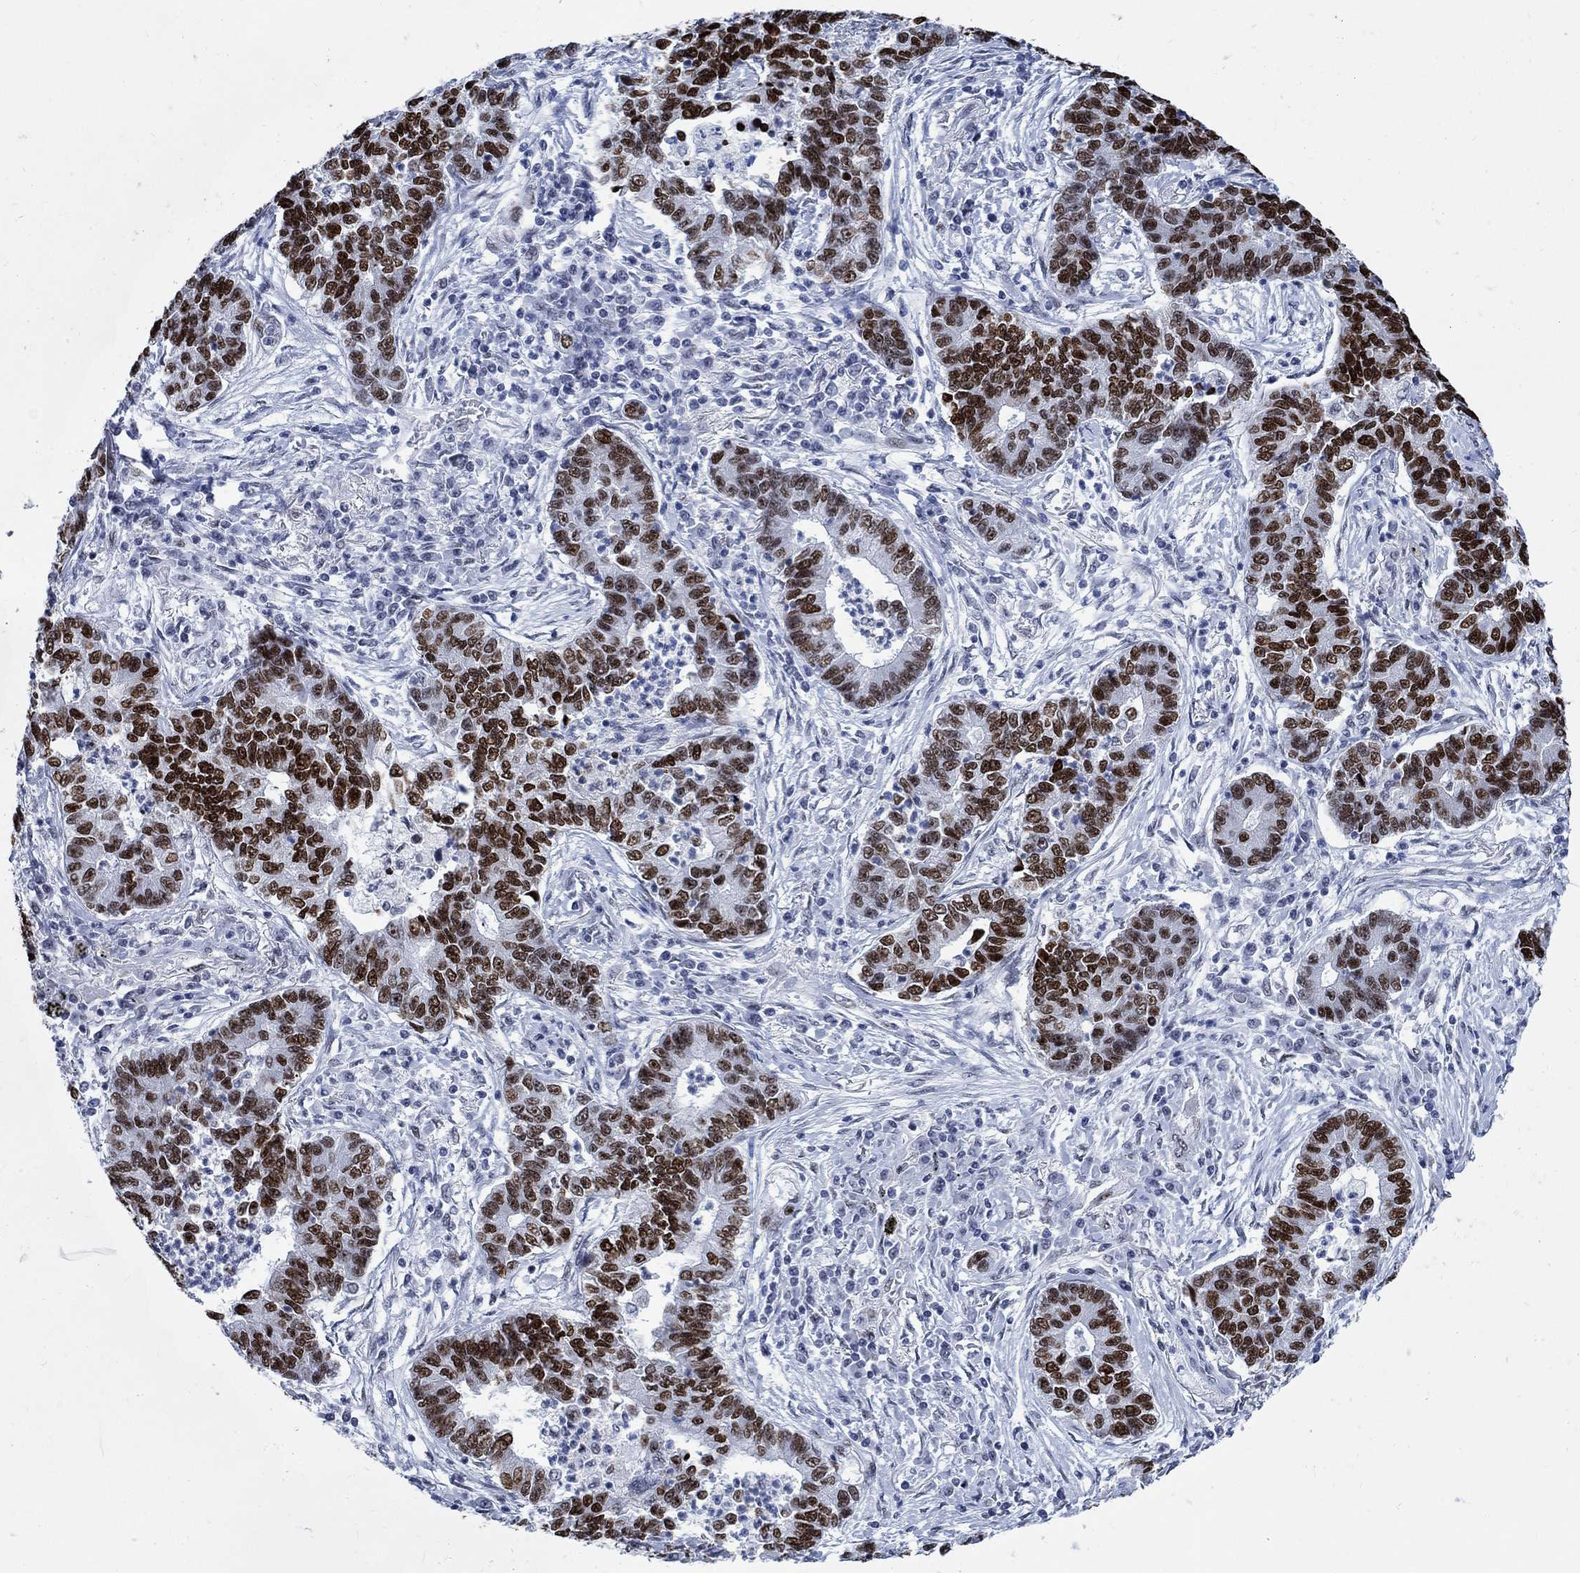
{"staining": {"intensity": "strong", "quantity": ">75%", "location": "nuclear"}, "tissue": "lung cancer", "cell_type": "Tumor cells", "image_type": "cancer", "snomed": [{"axis": "morphology", "description": "Adenocarcinoma, NOS"}, {"axis": "topography", "description": "Lung"}], "caption": "Strong nuclear protein staining is appreciated in approximately >75% of tumor cells in adenocarcinoma (lung). The protein is stained brown, and the nuclei are stained in blue (DAB (3,3'-diaminobenzidine) IHC with brightfield microscopy, high magnification).", "gene": "DLK1", "patient": {"sex": "female", "age": 57}}